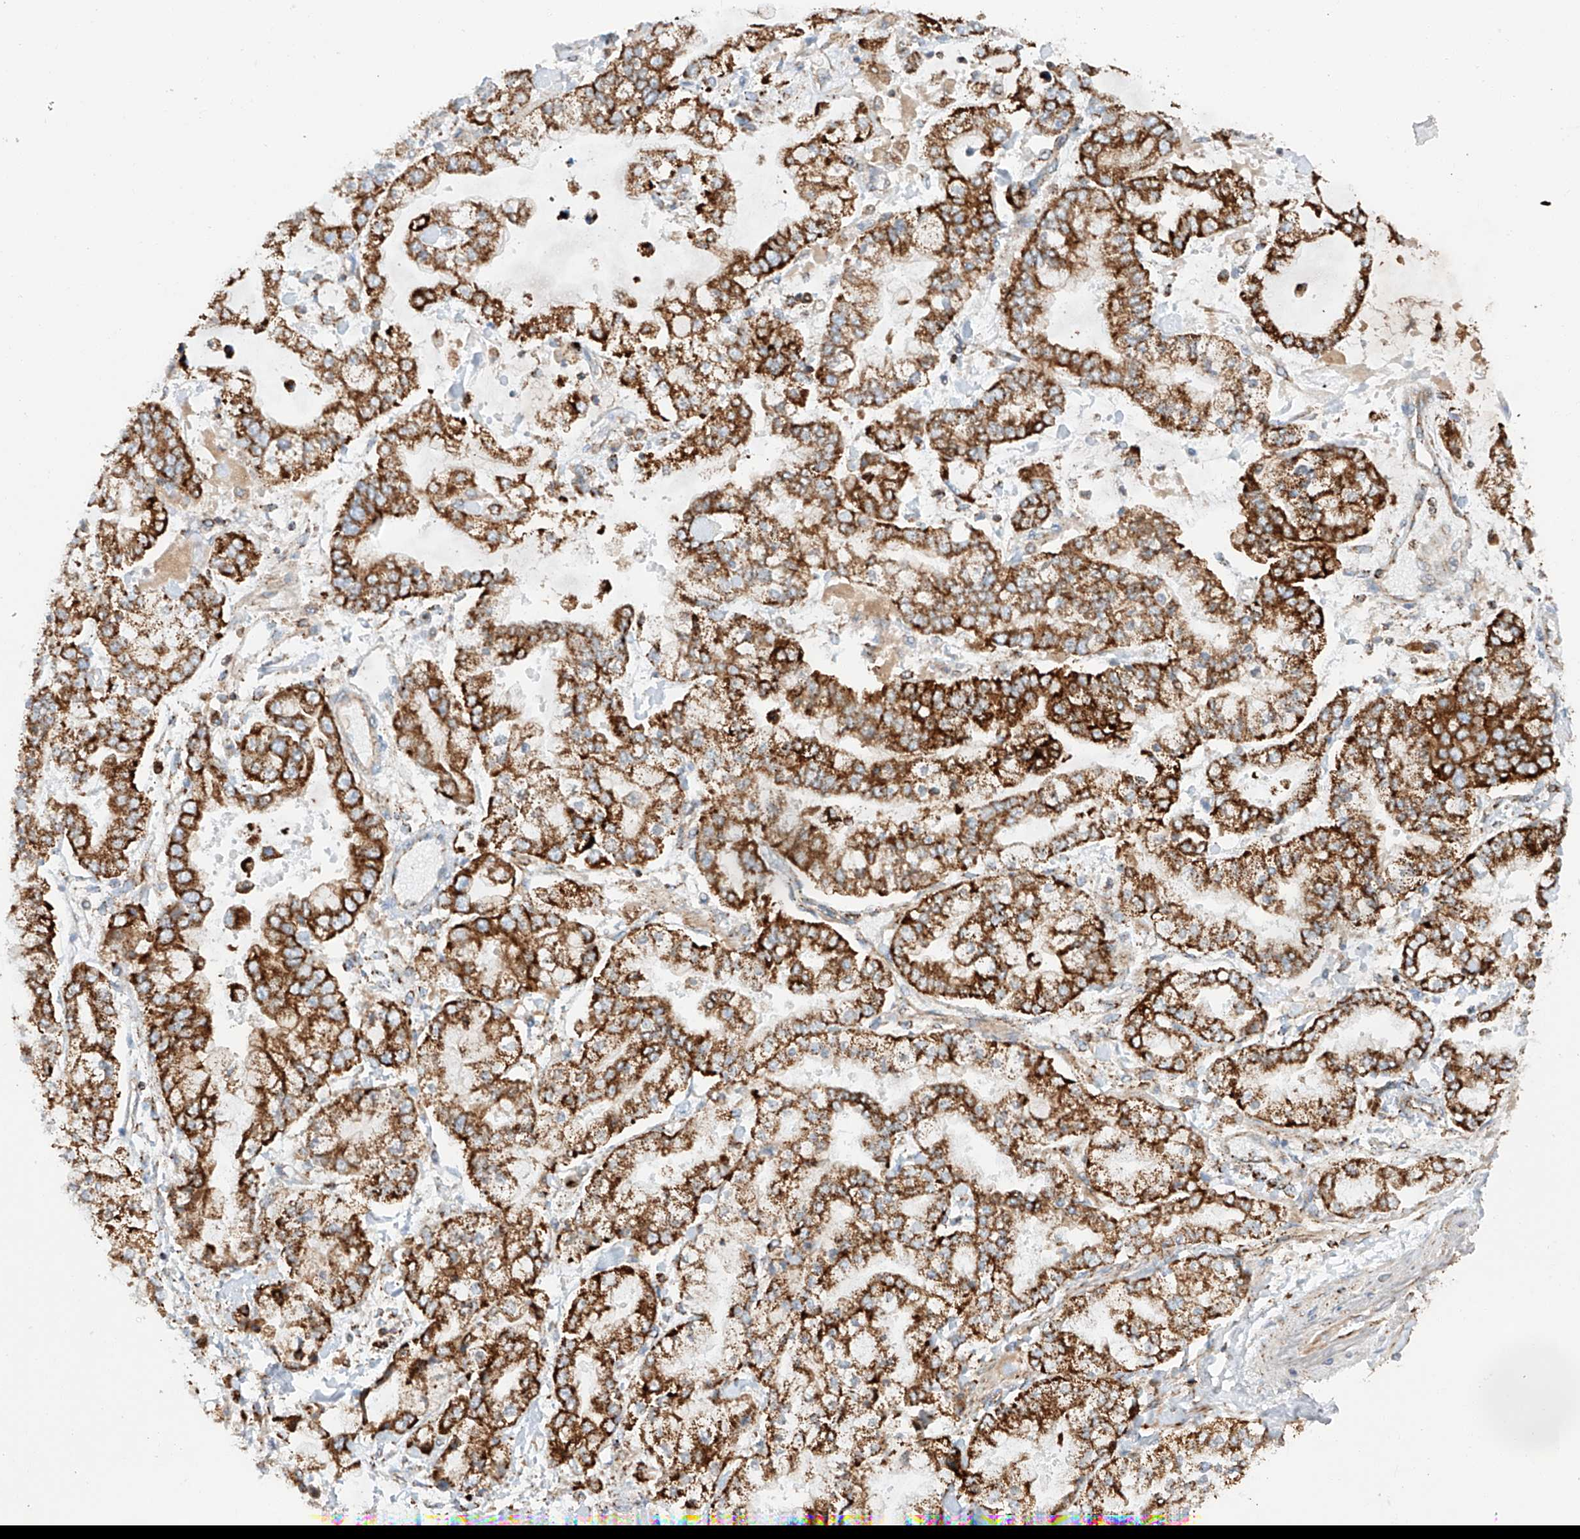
{"staining": {"intensity": "strong", "quantity": ">75%", "location": "cytoplasmic/membranous"}, "tissue": "stomach cancer", "cell_type": "Tumor cells", "image_type": "cancer", "snomed": [{"axis": "morphology", "description": "Normal tissue, NOS"}, {"axis": "morphology", "description": "Adenocarcinoma, NOS"}, {"axis": "topography", "description": "Stomach, upper"}, {"axis": "topography", "description": "Stomach"}], "caption": "A brown stain shows strong cytoplasmic/membranous positivity of a protein in adenocarcinoma (stomach) tumor cells. (DAB (3,3'-diaminobenzidine) = brown stain, brightfield microscopy at high magnification).", "gene": "TTC27", "patient": {"sex": "male", "age": 76}}